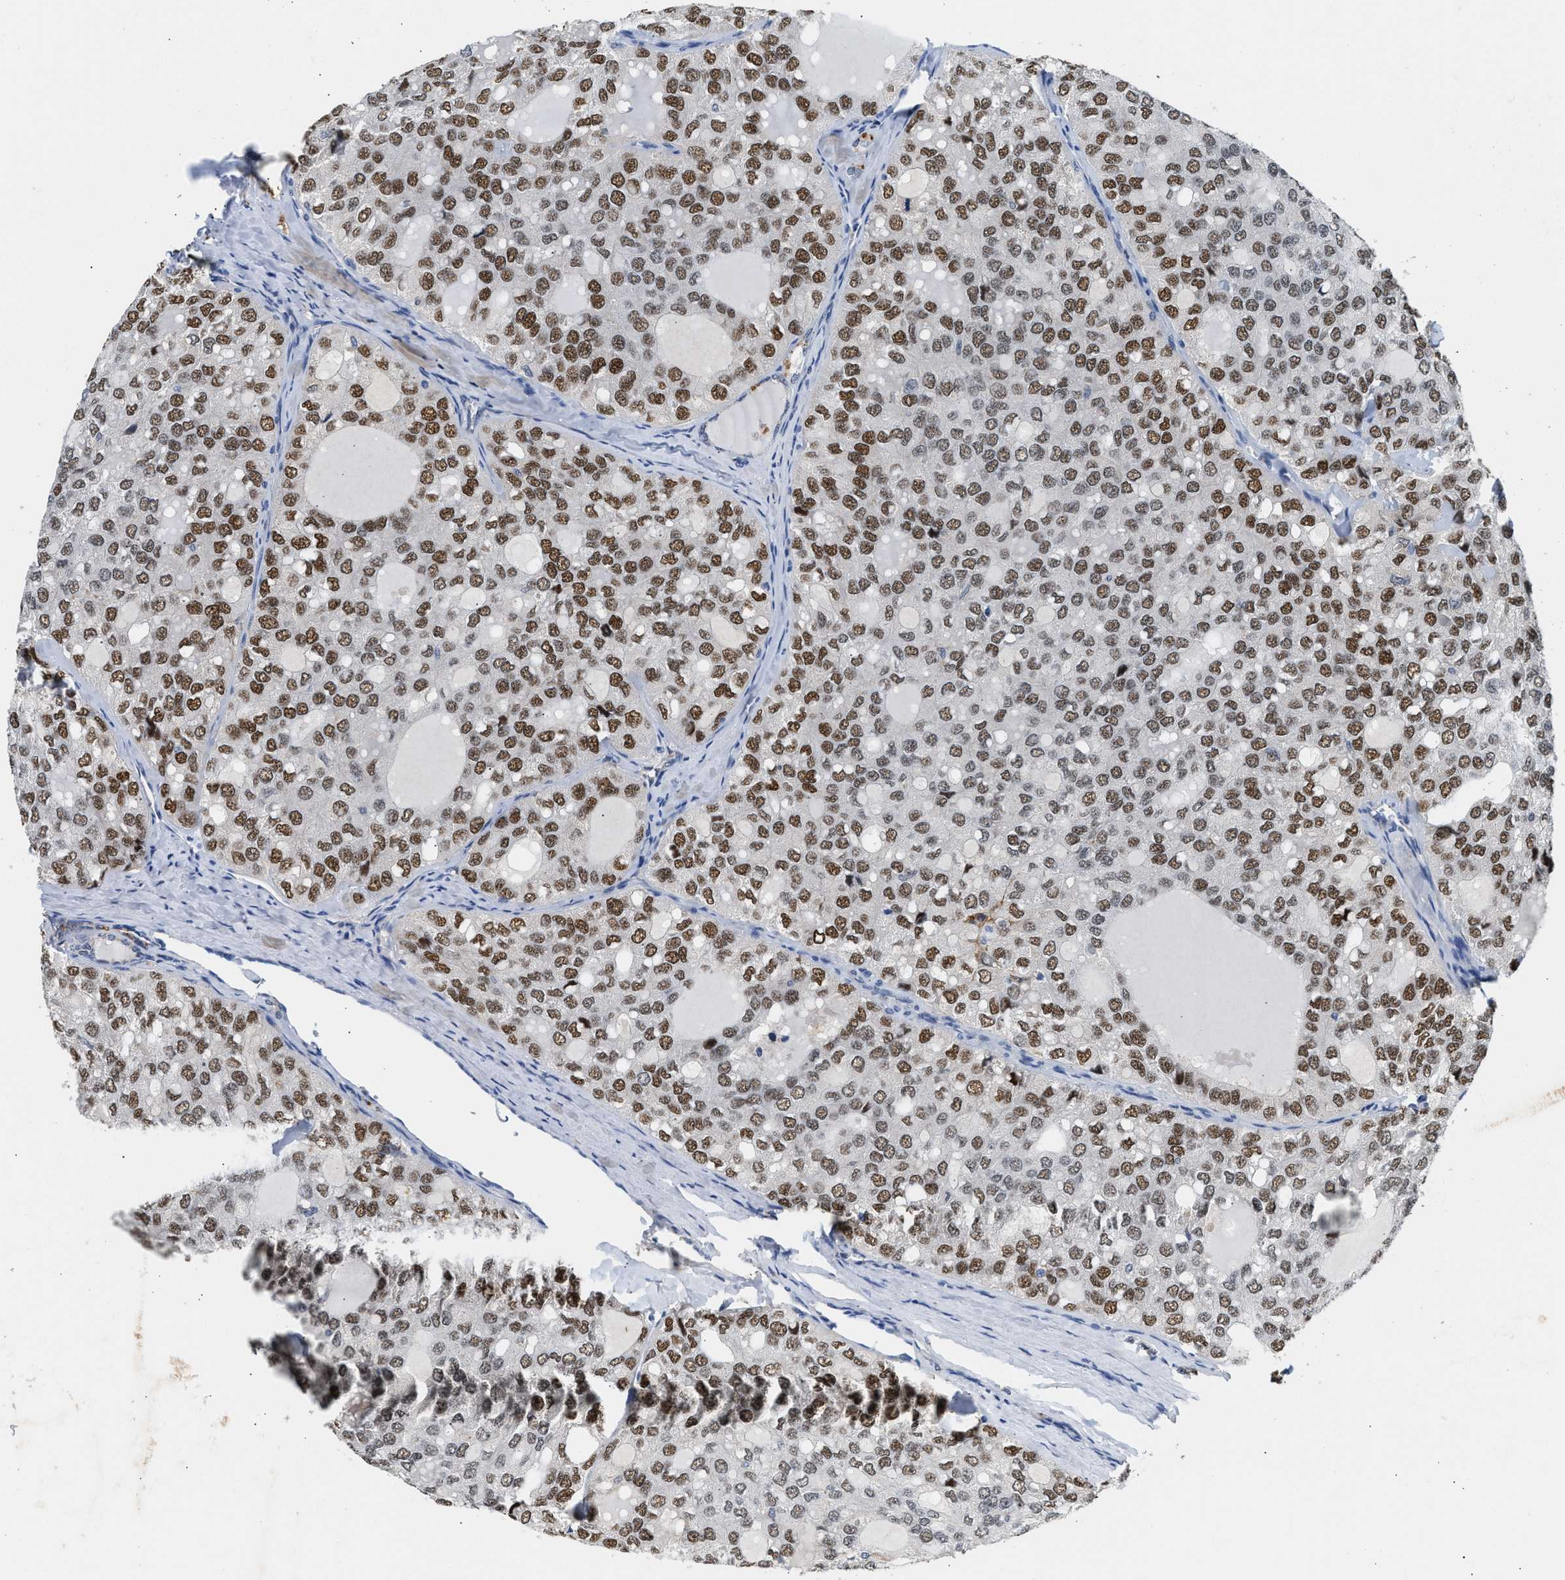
{"staining": {"intensity": "moderate", "quantity": ">75%", "location": "nuclear"}, "tissue": "thyroid cancer", "cell_type": "Tumor cells", "image_type": "cancer", "snomed": [{"axis": "morphology", "description": "Follicular adenoma carcinoma, NOS"}, {"axis": "topography", "description": "Thyroid gland"}], "caption": "Protein staining reveals moderate nuclear expression in approximately >75% of tumor cells in thyroid cancer (follicular adenoma carcinoma).", "gene": "PPM1L", "patient": {"sex": "male", "age": 75}}